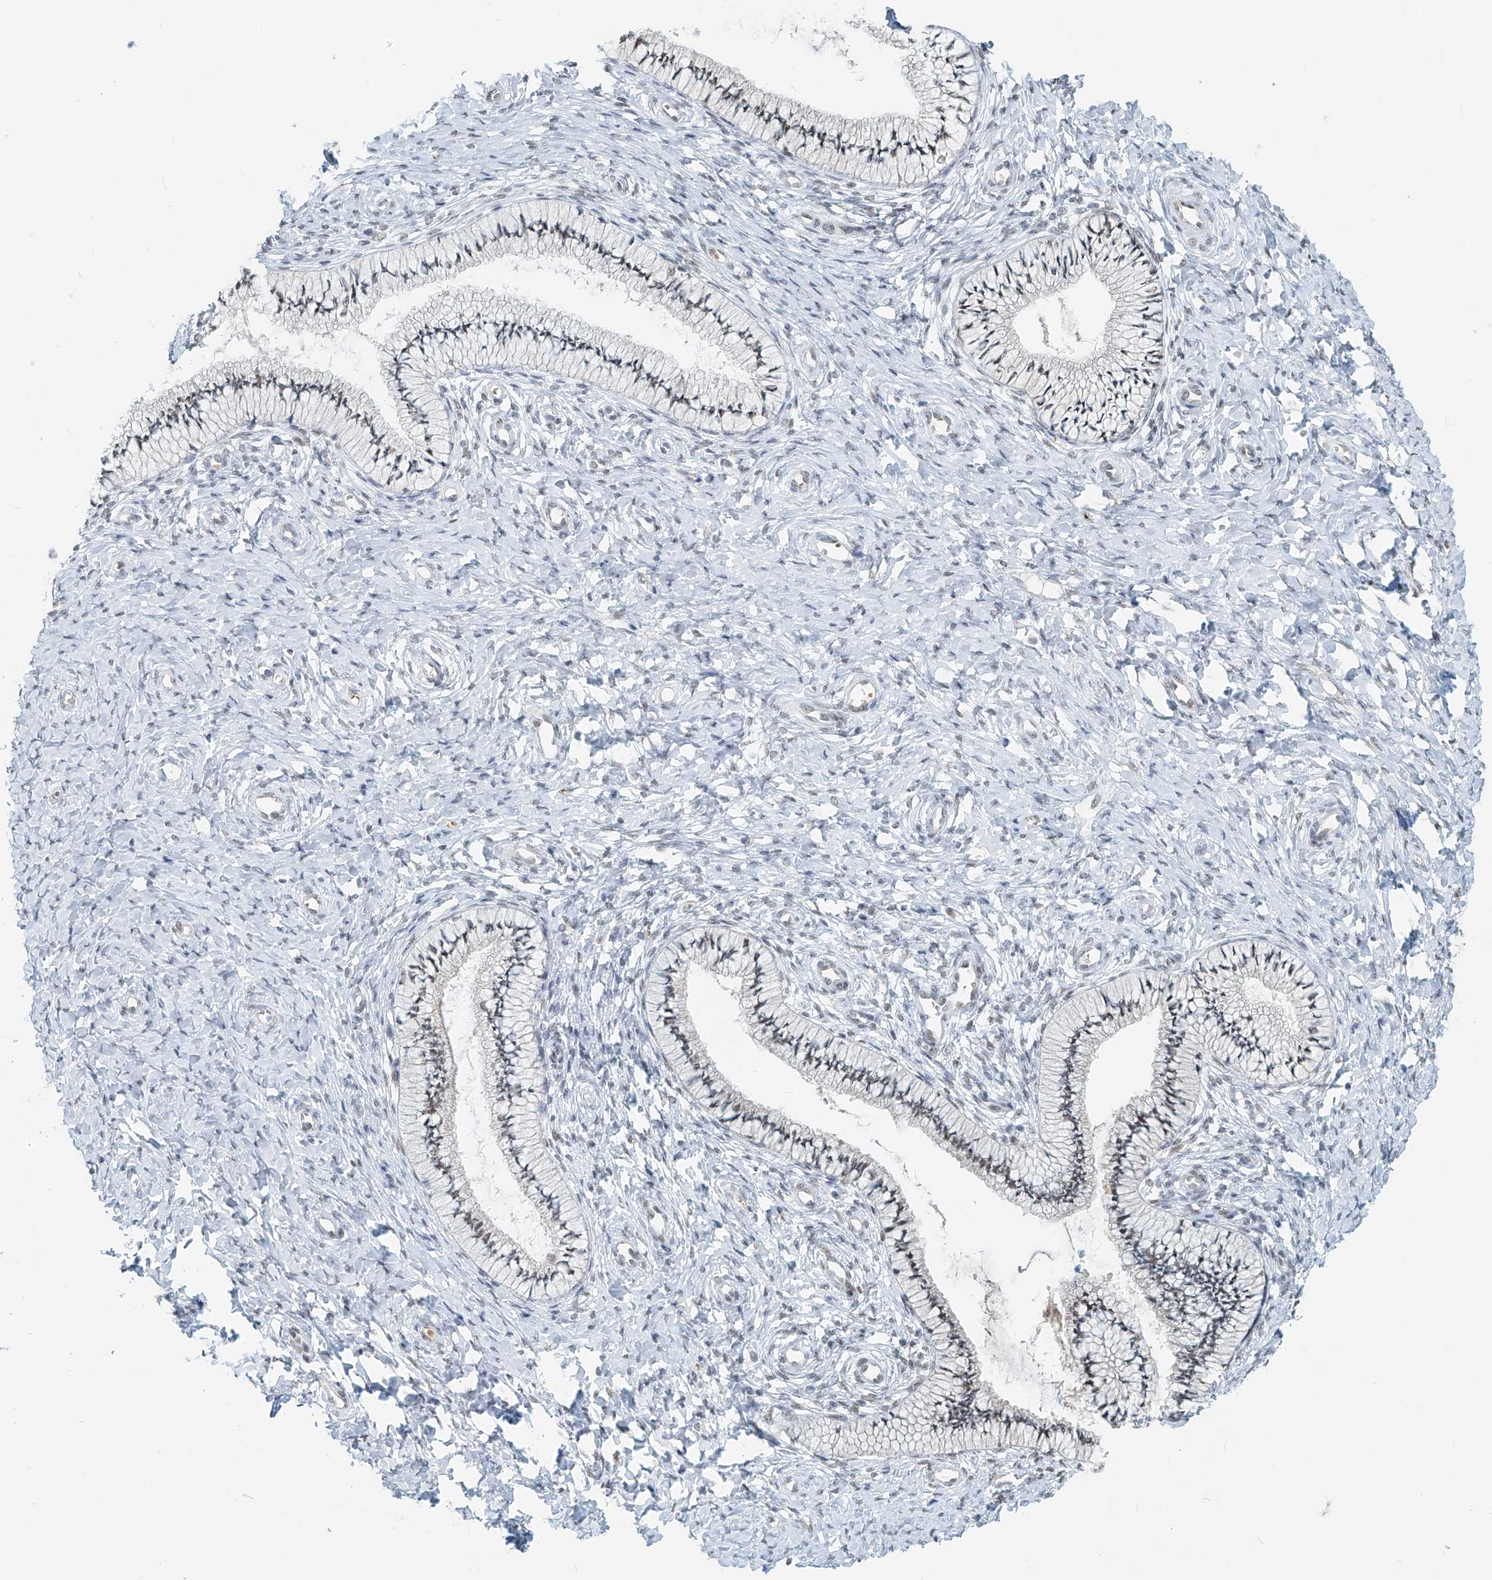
{"staining": {"intensity": "moderate", "quantity": ">75%", "location": "nuclear"}, "tissue": "cervix", "cell_type": "Glandular cells", "image_type": "normal", "snomed": [{"axis": "morphology", "description": "Normal tissue, NOS"}, {"axis": "topography", "description": "Cervix"}], "caption": "An immunohistochemistry histopathology image of unremarkable tissue is shown. Protein staining in brown labels moderate nuclear positivity in cervix within glandular cells.", "gene": "SASH1", "patient": {"sex": "female", "age": 36}}